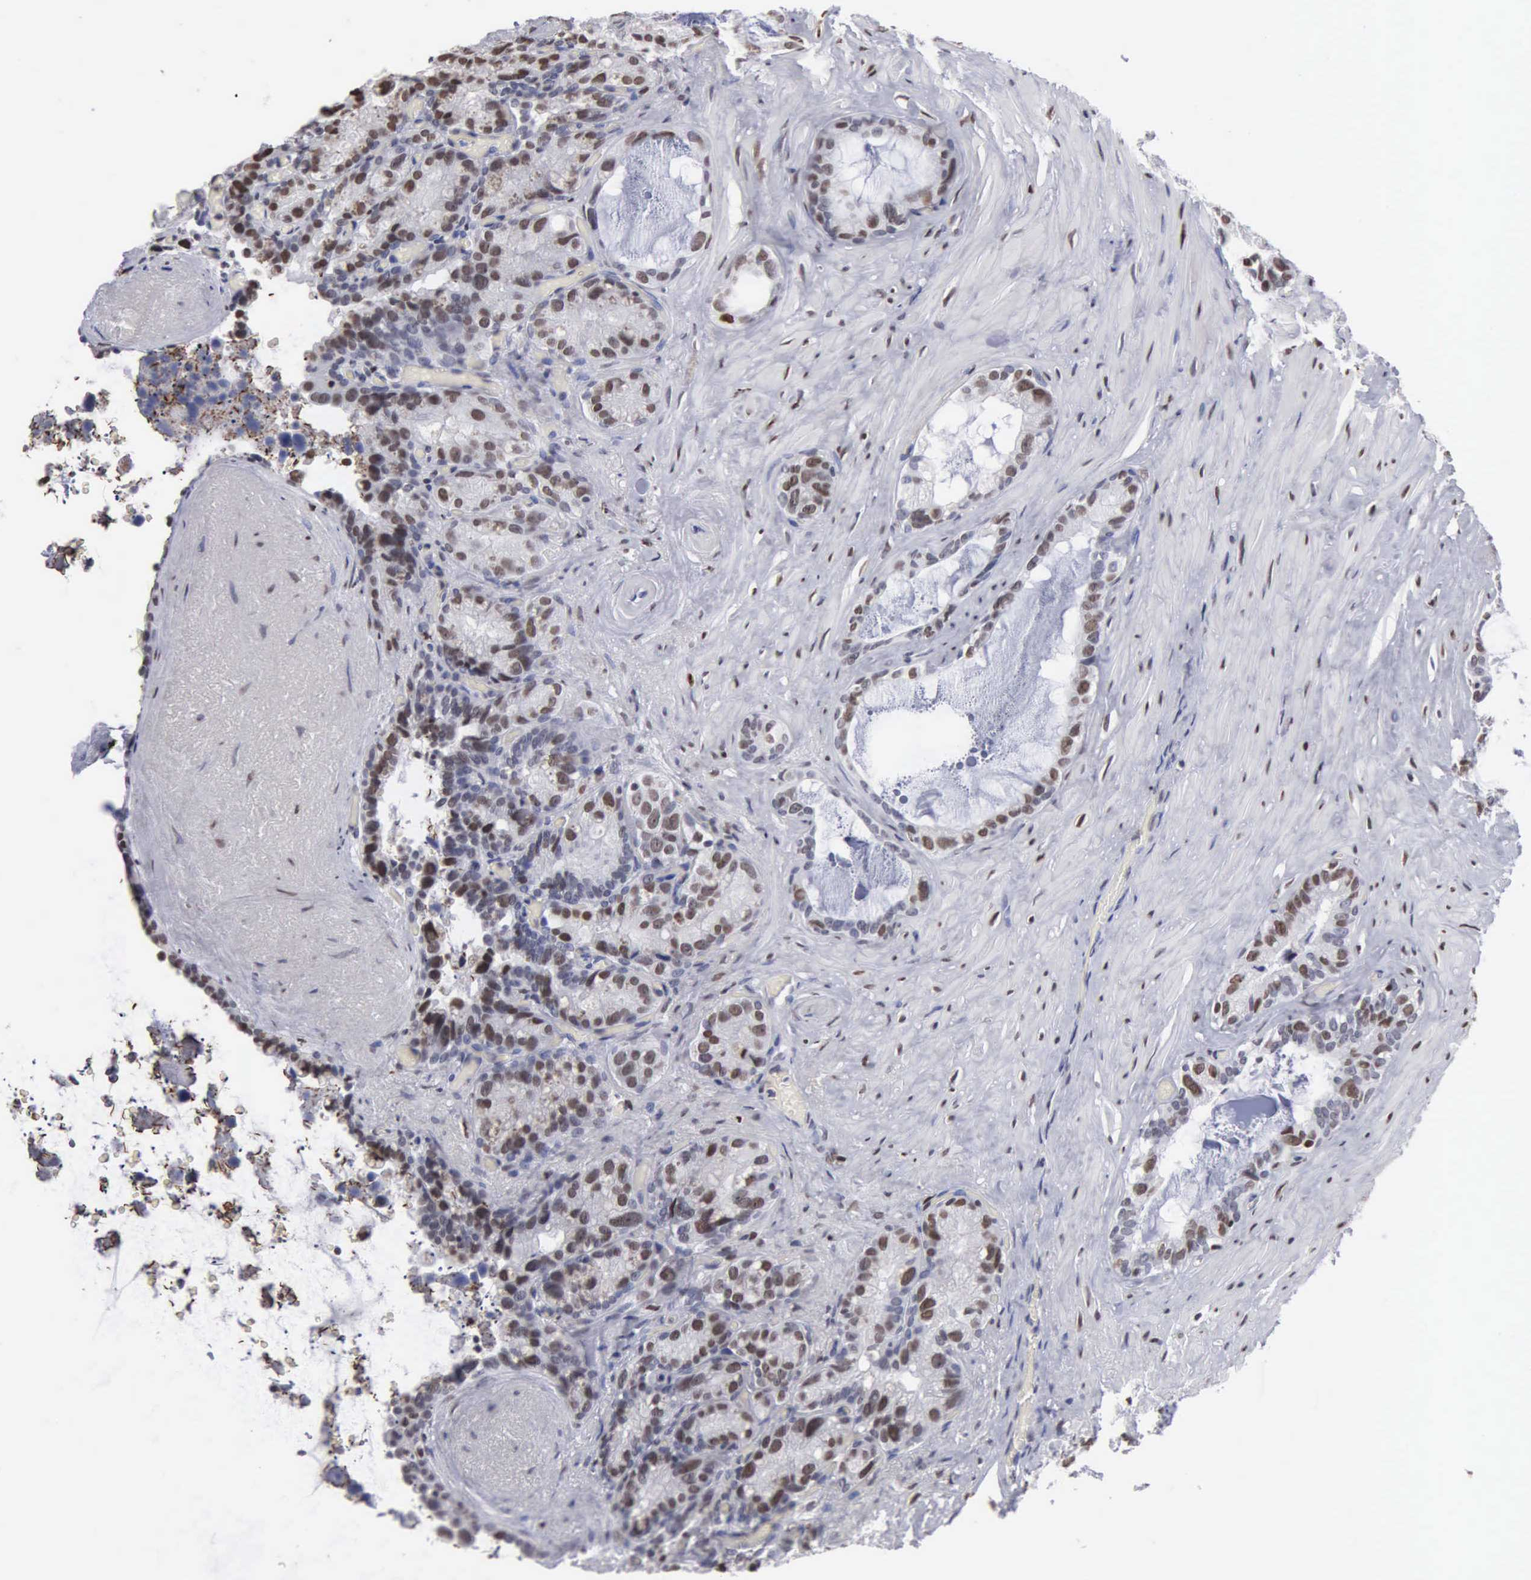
{"staining": {"intensity": "moderate", "quantity": "25%-75%", "location": "nuclear"}, "tissue": "seminal vesicle", "cell_type": "Glandular cells", "image_type": "normal", "snomed": [{"axis": "morphology", "description": "Normal tissue, NOS"}, {"axis": "topography", "description": "Seminal veicle"}], "caption": "Immunohistochemistry (IHC) photomicrograph of benign human seminal vesicle stained for a protein (brown), which shows medium levels of moderate nuclear positivity in approximately 25%-75% of glandular cells.", "gene": "CCNG1", "patient": {"sex": "male", "age": 63}}